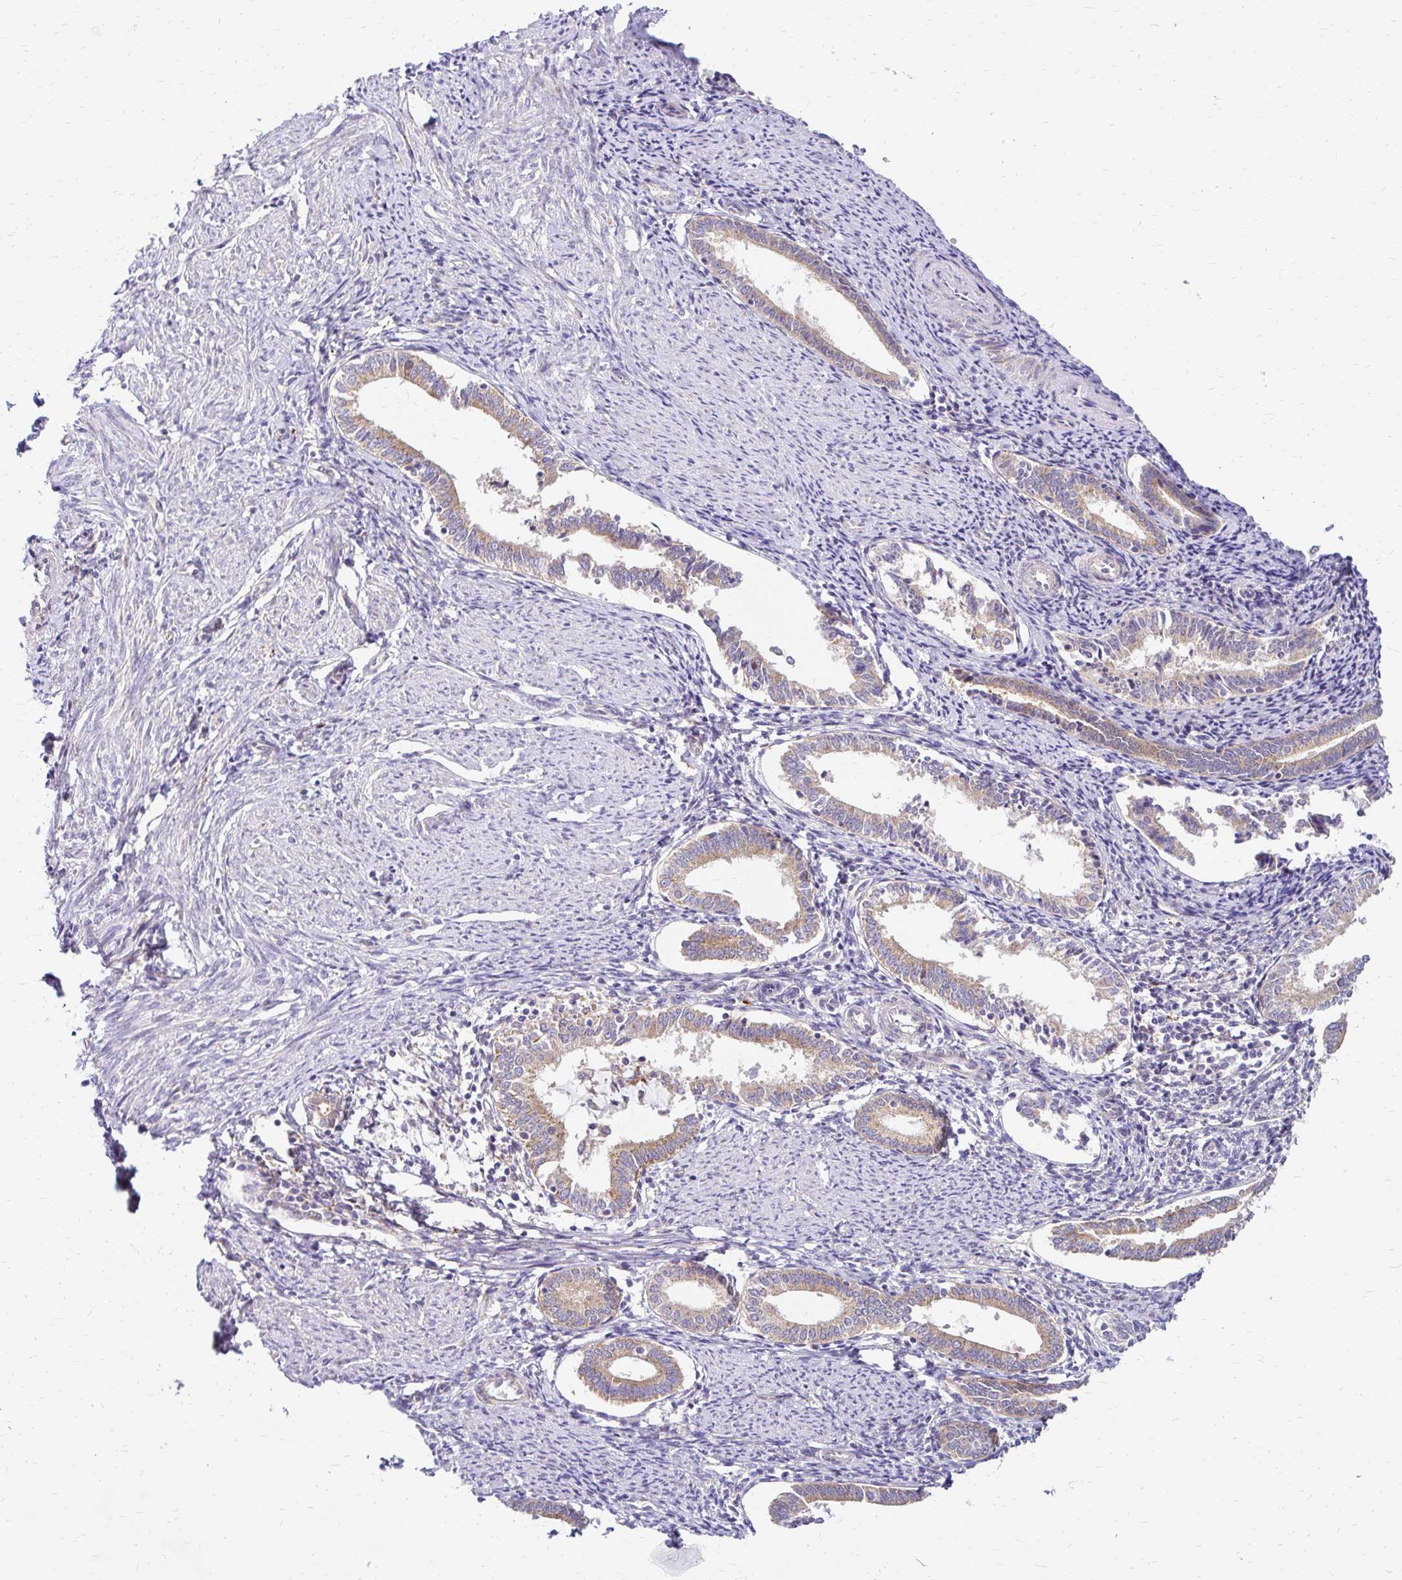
{"staining": {"intensity": "weak", "quantity": "<25%", "location": "cytoplasmic/membranous"}, "tissue": "endometrium", "cell_type": "Cells in endometrial stroma", "image_type": "normal", "snomed": [{"axis": "morphology", "description": "Normal tissue, NOS"}, {"axis": "topography", "description": "Endometrium"}], "caption": "An immunohistochemistry (IHC) image of normal endometrium is shown. There is no staining in cells in endometrial stroma of endometrium.", "gene": "IDUA", "patient": {"sex": "female", "age": 41}}